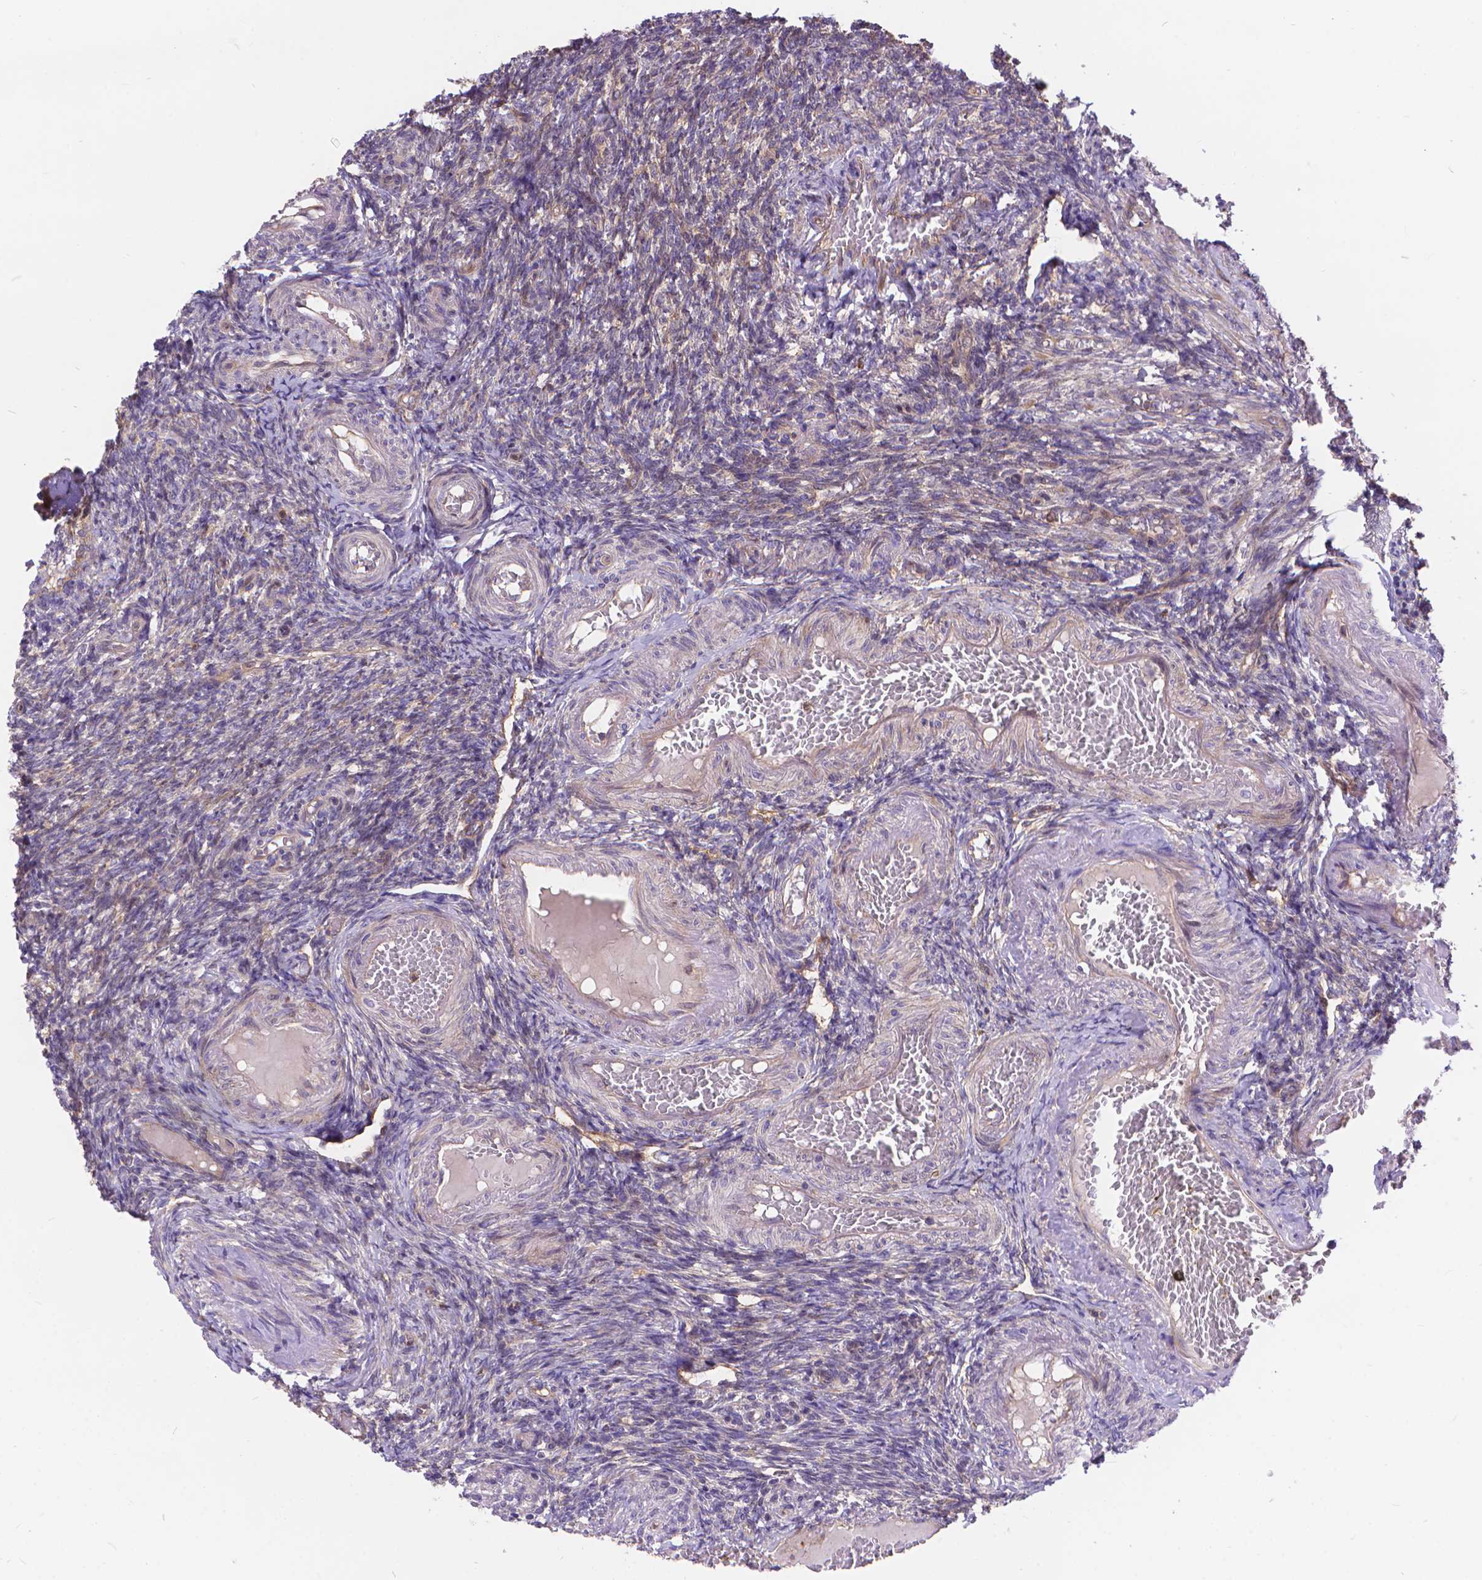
{"staining": {"intensity": "moderate", "quantity": ">75%", "location": "cytoplasmic/membranous"}, "tissue": "ovary", "cell_type": "Follicle cells", "image_type": "normal", "snomed": [{"axis": "morphology", "description": "Normal tissue, NOS"}, {"axis": "topography", "description": "Ovary"}], "caption": "Normal ovary displays moderate cytoplasmic/membranous expression in approximately >75% of follicle cells, visualized by immunohistochemistry. The protein is shown in brown color, while the nuclei are stained blue.", "gene": "ARAP1", "patient": {"sex": "female", "age": 39}}